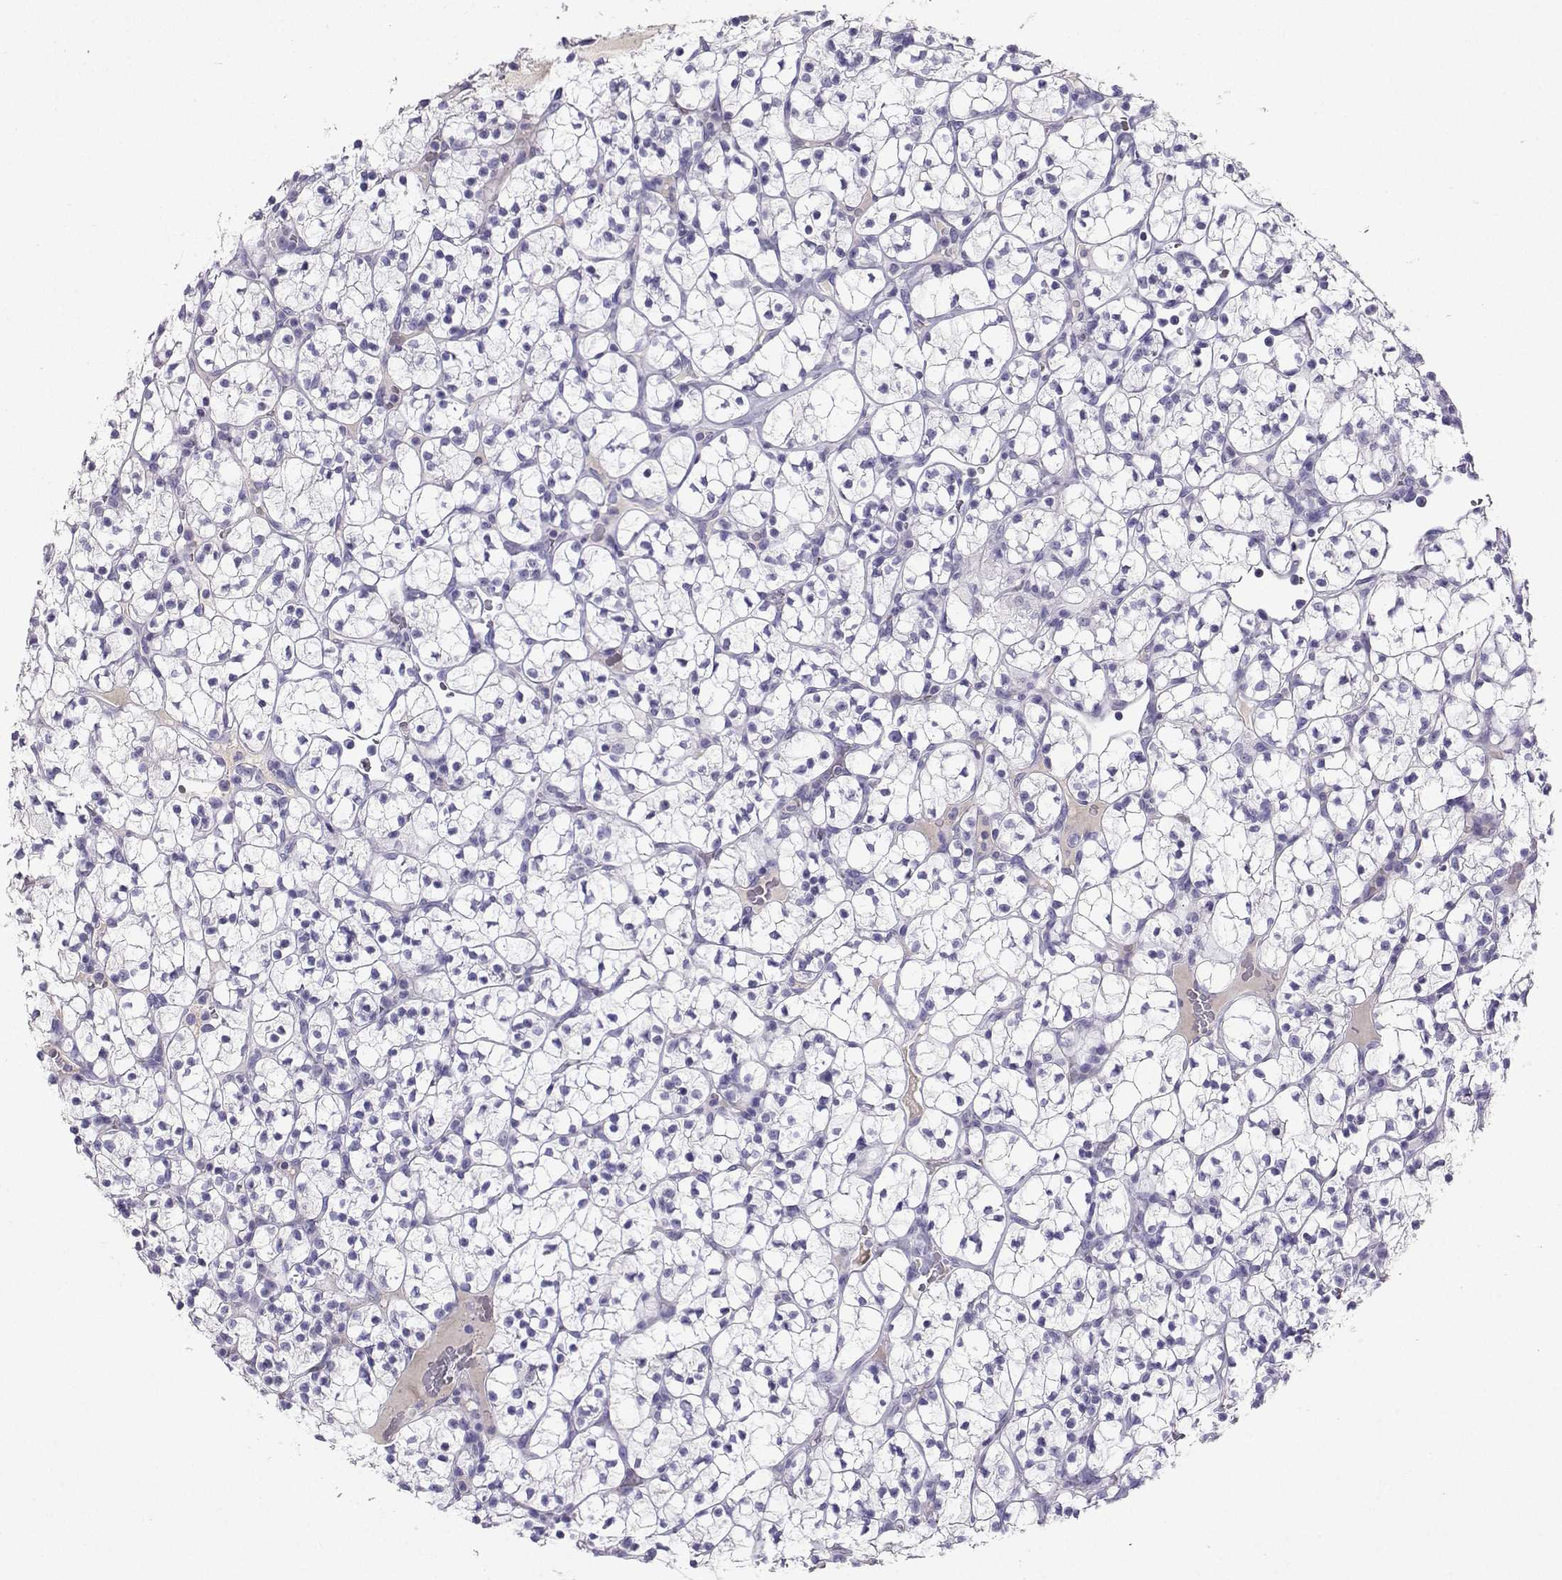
{"staining": {"intensity": "negative", "quantity": "none", "location": "none"}, "tissue": "renal cancer", "cell_type": "Tumor cells", "image_type": "cancer", "snomed": [{"axis": "morphology", "description": "Adenocarcinoma, NOS"}, {"axis": "topography", "description": "Kidney"}], "caption": "Immunohistochemical staining of human renal cancer (adenocarcinoma) demonstrates no significant positivity in tumor cells.", "gene": "GRIK4", "patient": {"sex": "female", "age": 89}}